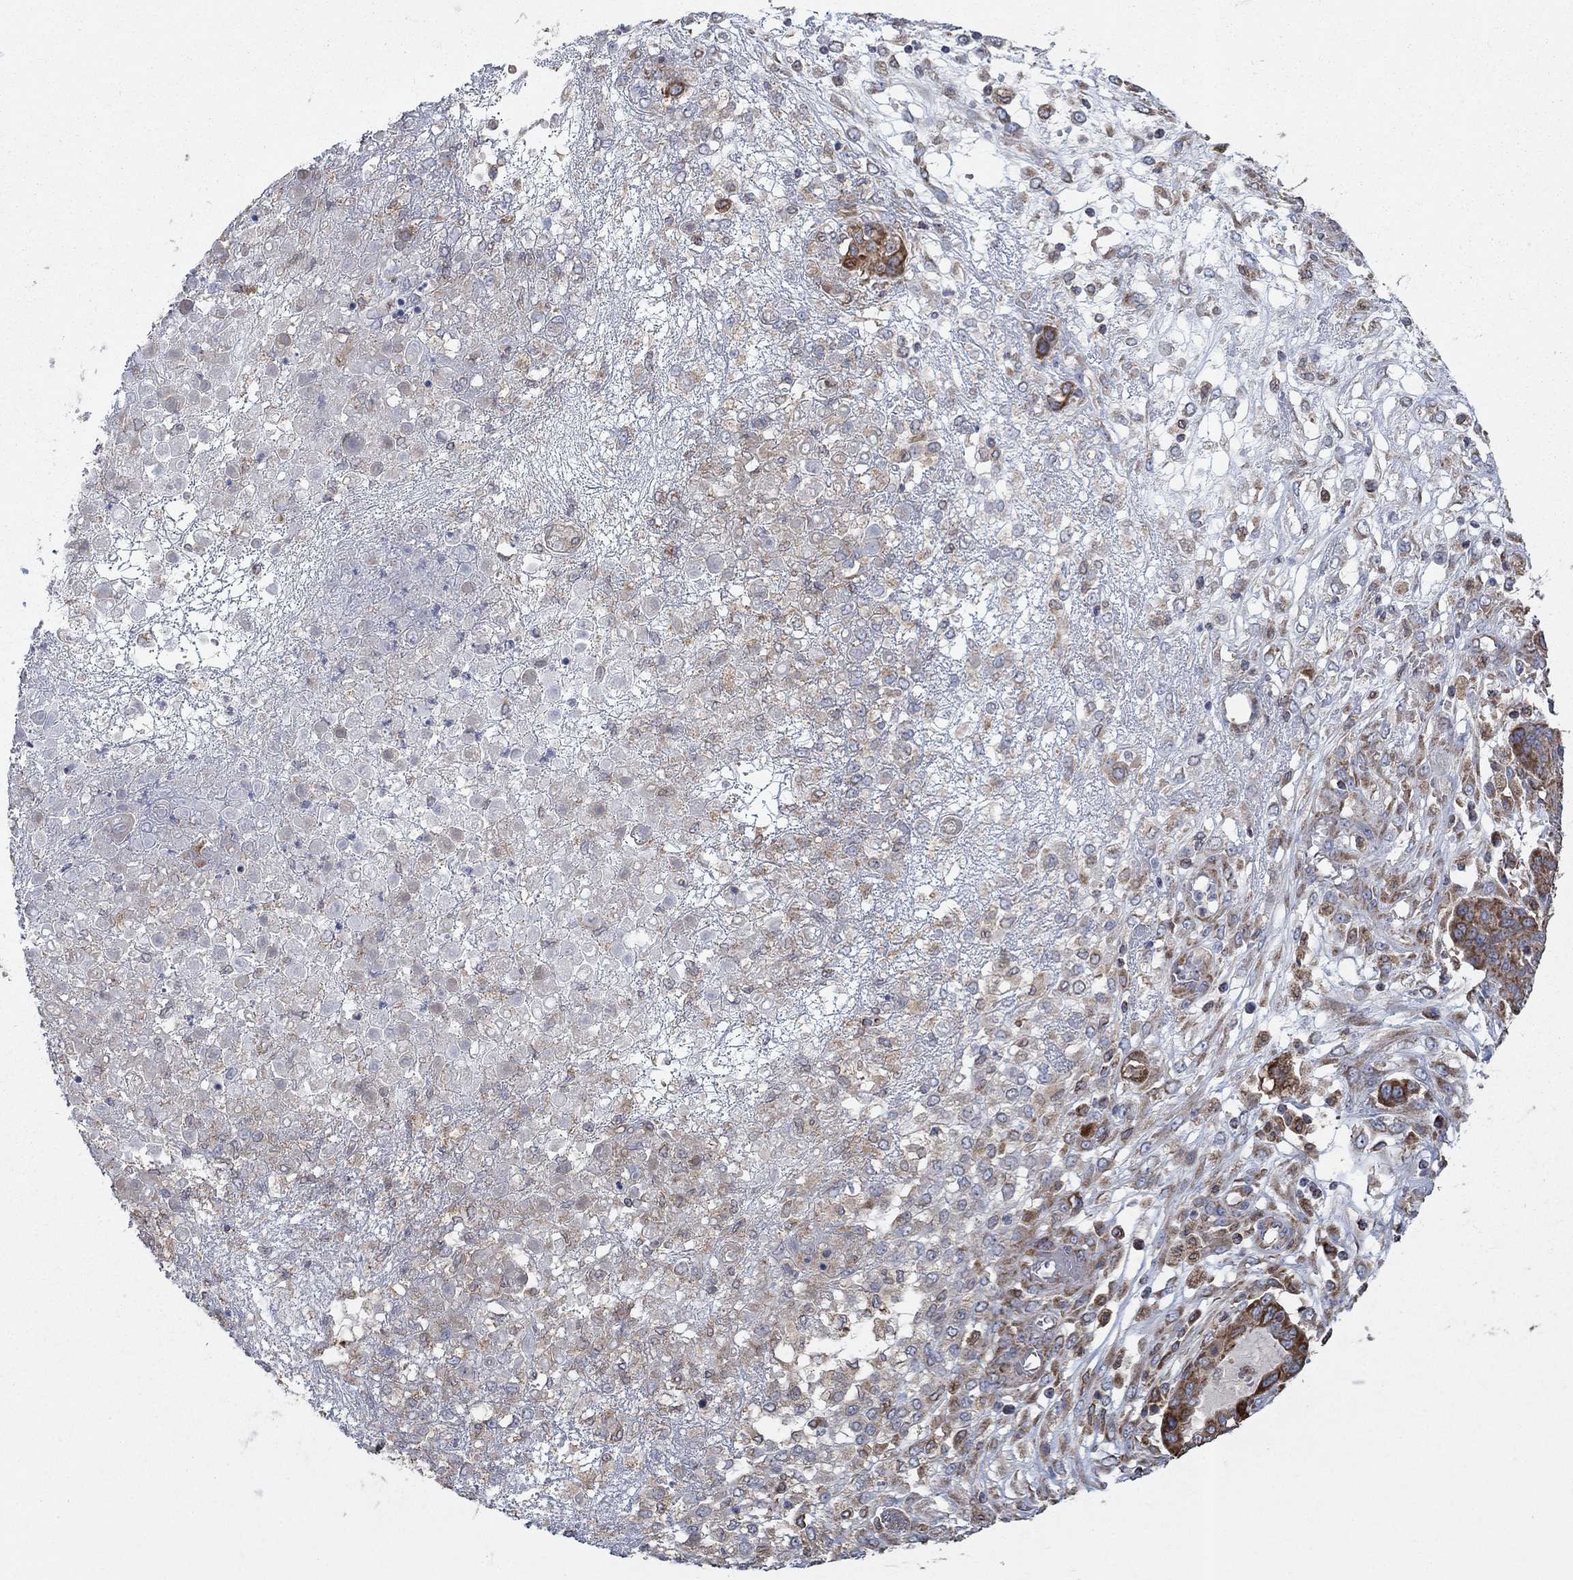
{"staining": {"intensity": "strong", "quantity": "25%-75%", "location": "cytoplasmic/membranous"}, "tissue": "ovarian cancer", "cell_type": "Tumor cells", "image_type": "cancer", "snomed": [{"axis": "morphology", "description": "Cystadenocarcinoma, serous, NOS"}, {"axis": "topography", "description": "Ovary"}], "caption": "Protein positivity by IHC shows strong cytoplasmic/membranous positivity in about 25%-75% of tumor cells in ovarian serous cystadenocarcinoma.", "gene": "NCEH1", "patient": {"sex": "female", "age": 67}}